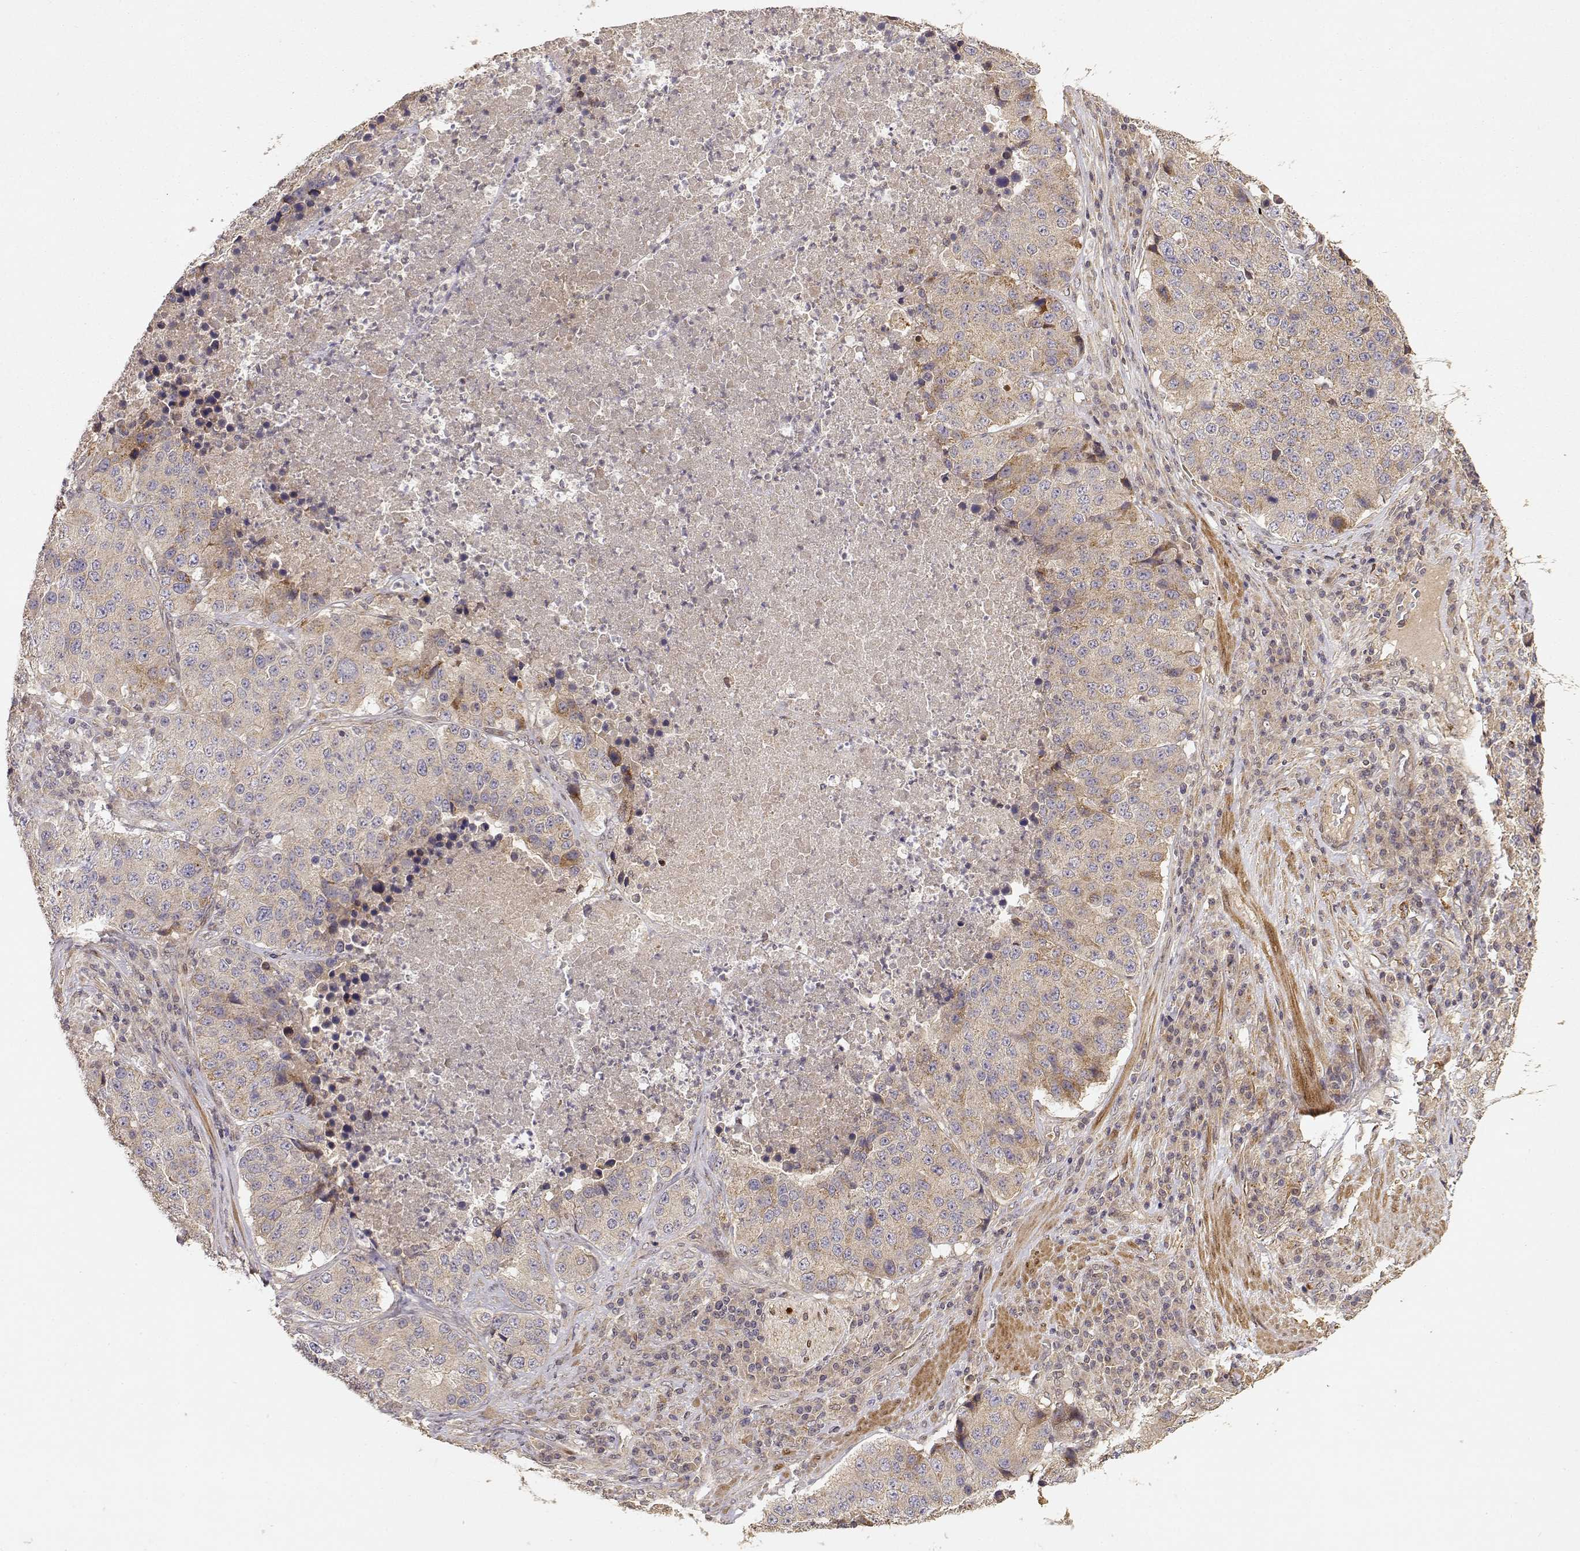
{"staining": {"intensity": "weak", "quantity": ">75%", "location": "cytoplasmic/membranous"}, "tissue": "stomach cancer", "cell_type": "Tumor cells", "image_type": "cancer", "snomed": [{"axis": "morphology", "description": "Adenocarcinoma, NOS"}, {"axis": "topography", "description": "Stomach"}], "caption": "IHC image of adenocarcinoma (stomach) stained for a protein (brown), which demonstrates low levels of weak cytoplasmic/membranous staining in approximately >75% of tumor cells.", "gene": "PICK1", "patient": {"sex": "male", "age": 71}}